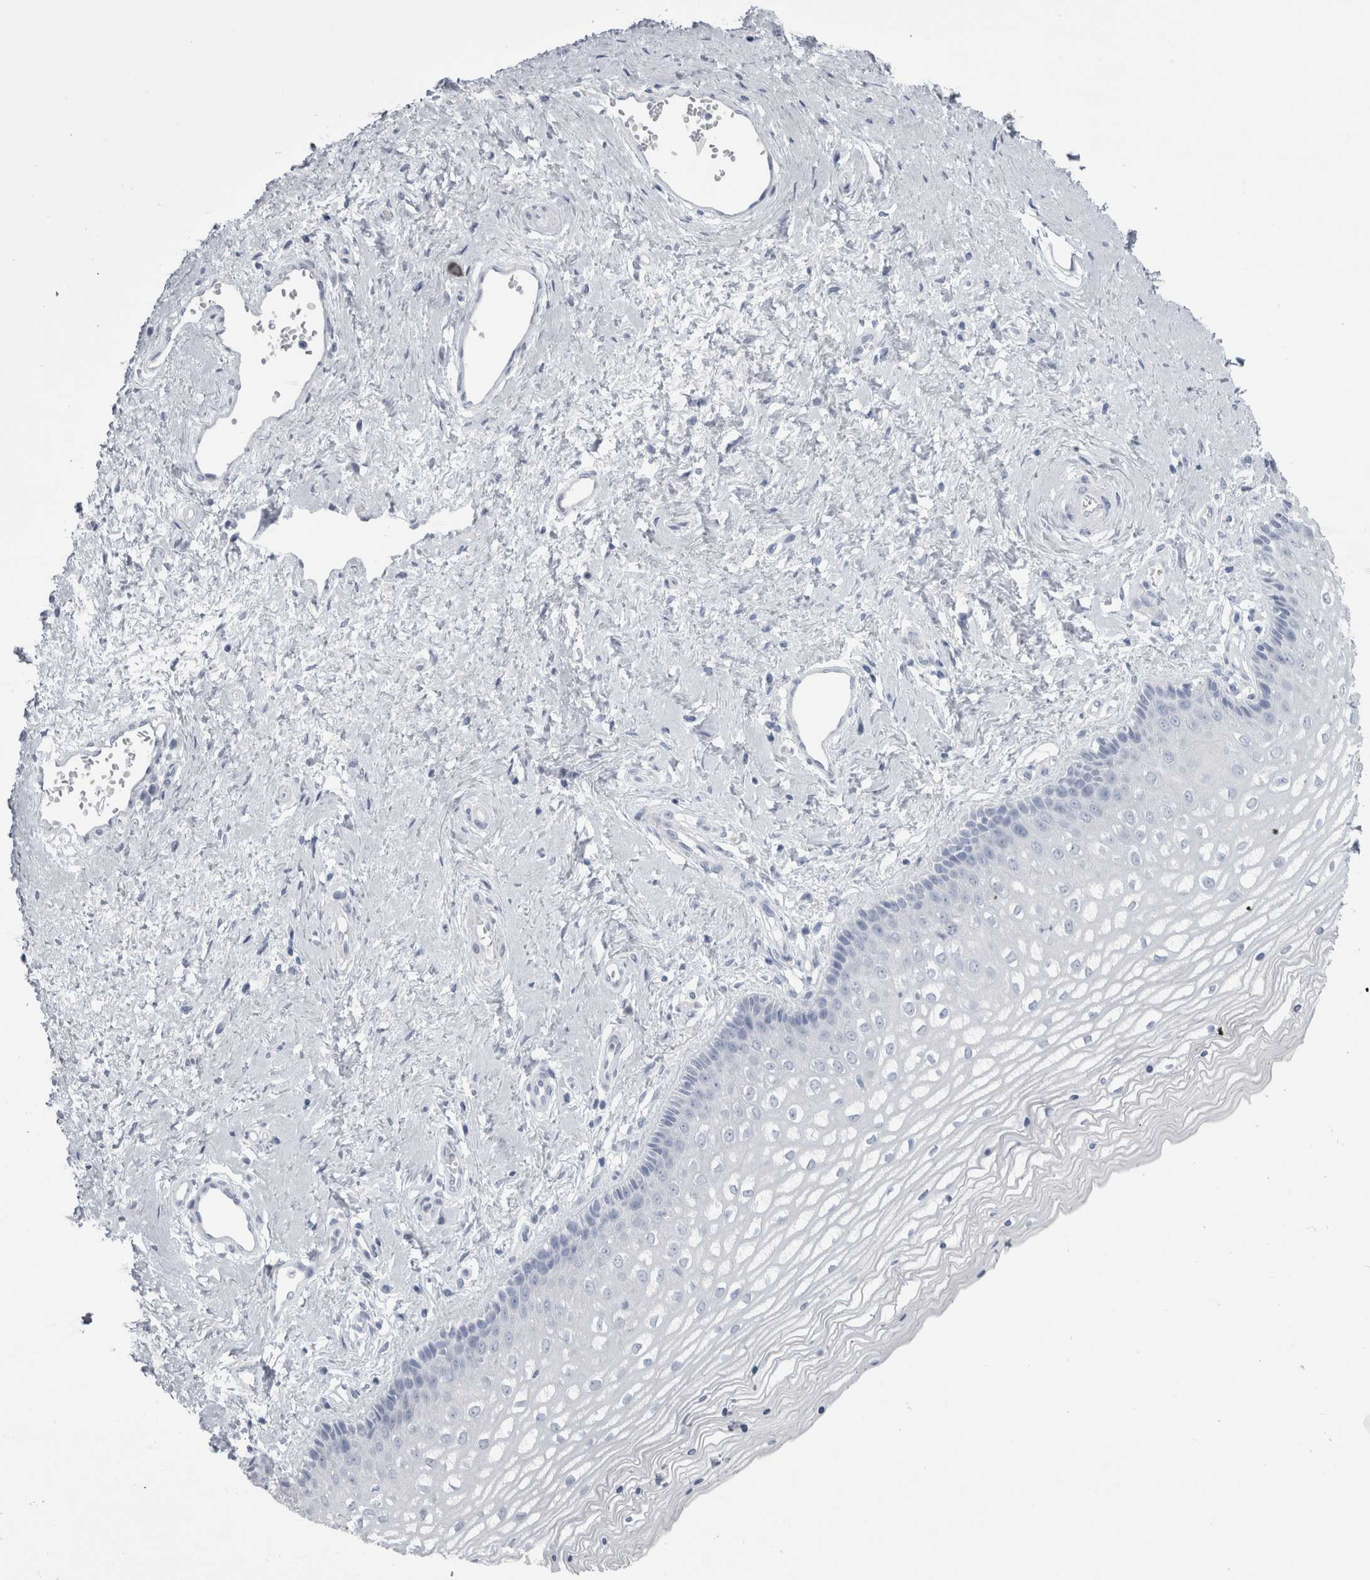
{"staining": {"intensity": "negative", "quantity": "none", "location": "none"}, "tissue": "vagina", "cell_type": "Squamous epithelial cells", "image_type": "normal", "snomed": [{"axis": "morphology", "description": "Normal tissue, NOS"}, {"axis": "topography", "description": "Vagina"}], "caption": "Immunohistochemistry (IHC) of normal human vagina demonstrates no expression in squamous epithelial cells.", "gene": "PTH", "patient": {"sex": "female", "age": 46}}